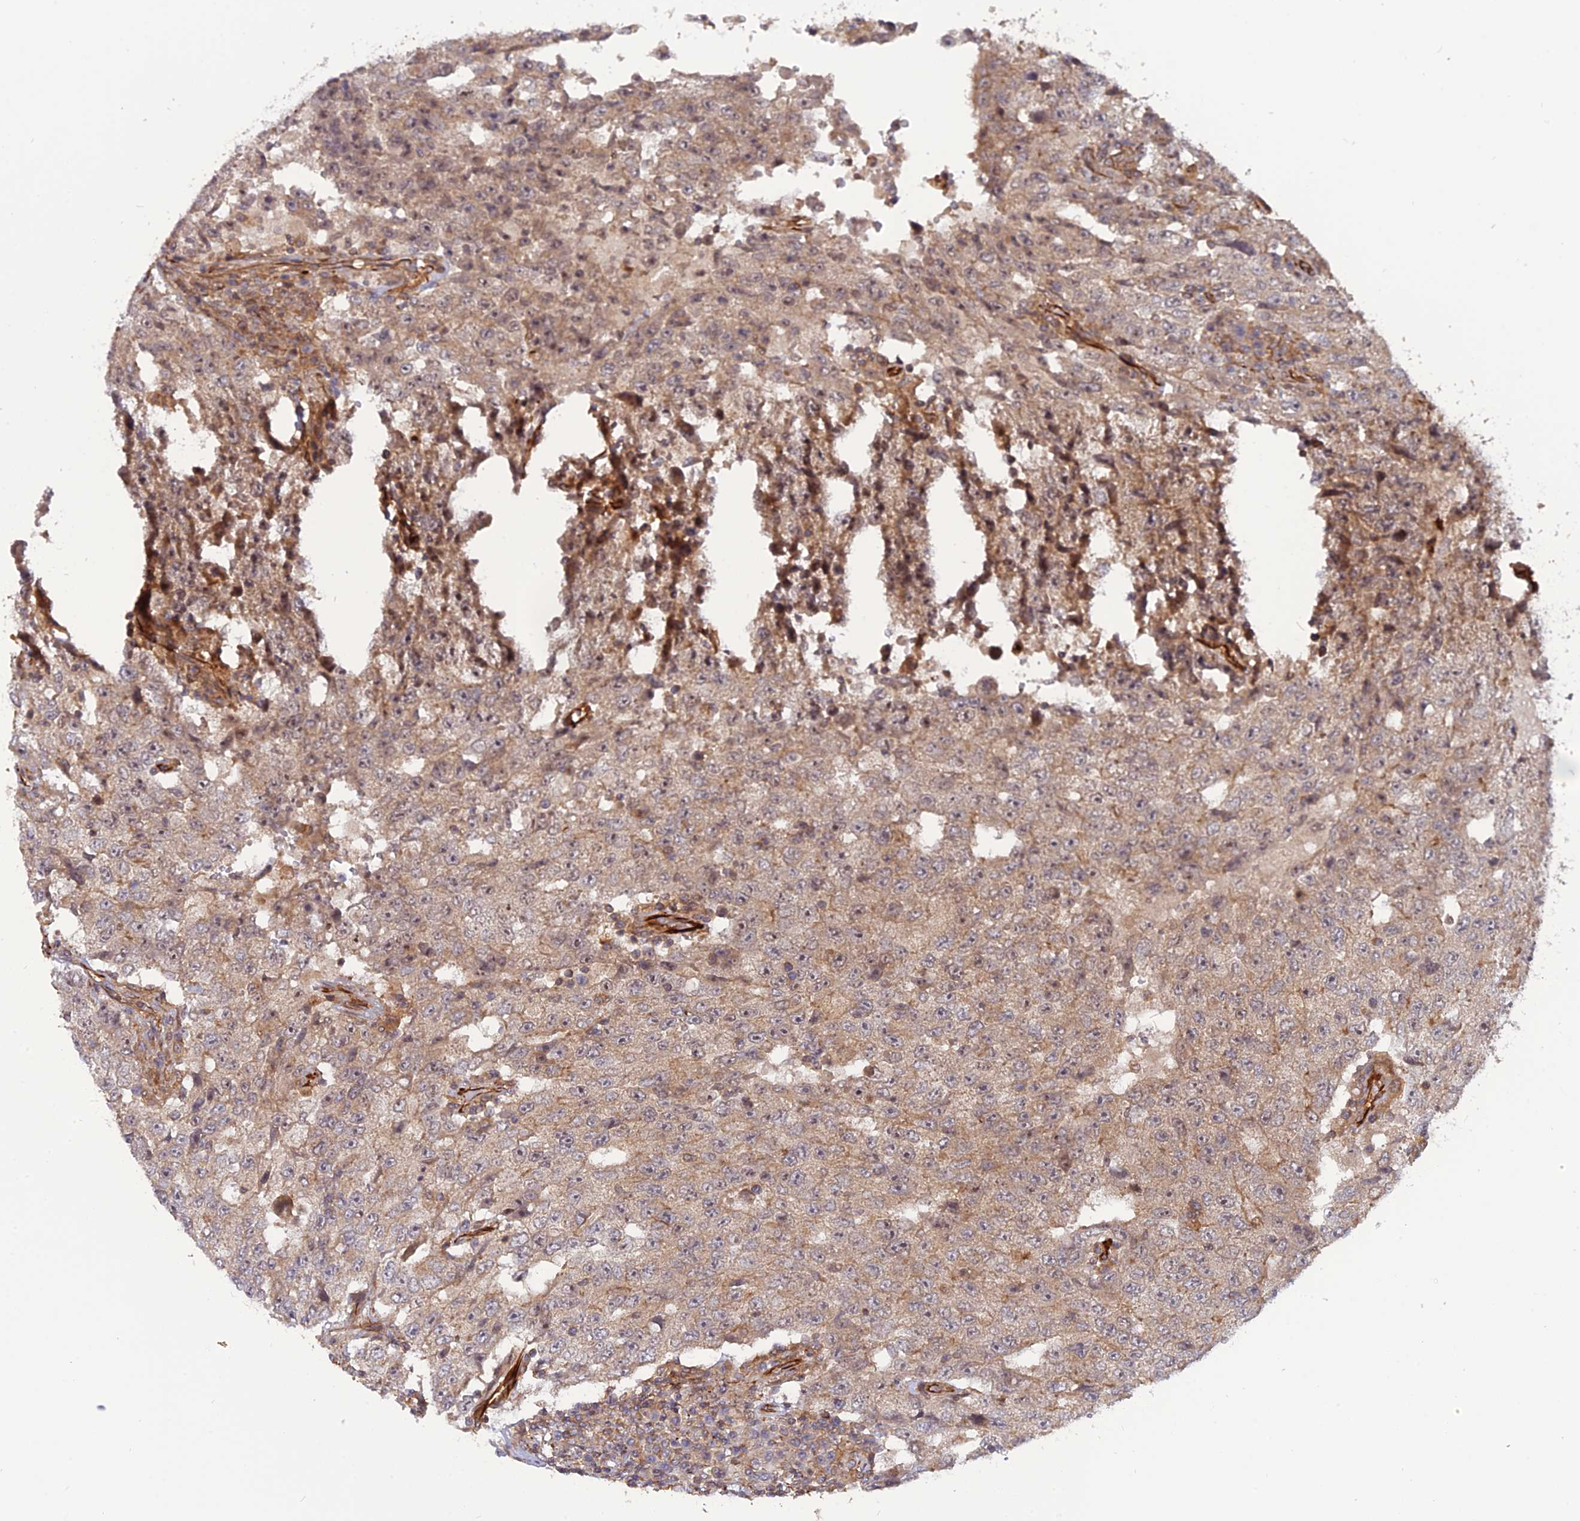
{"staining": {"intensity": "weak", "quantity": "25%-75%", "location": "cytoplasmic/membranous"}, "tissue": "testis cancer", "cell_type": "Tumor cells", "image_type": "cancer", "snomed": [{"axis": "morphology", "description": "Carcinoma, Embryonal, NOS"}, {"axis": "topography", "description": "Testis"}], "caption": "There is low levels of weak cytoplasmic/membranous expression in tumor cells of embryonal carcinoma (testis), as demonstrated by immunohistochemical staining (brown color).", "gene": "PHLDB3", "patient": {"sex": "male", "age": 26}}